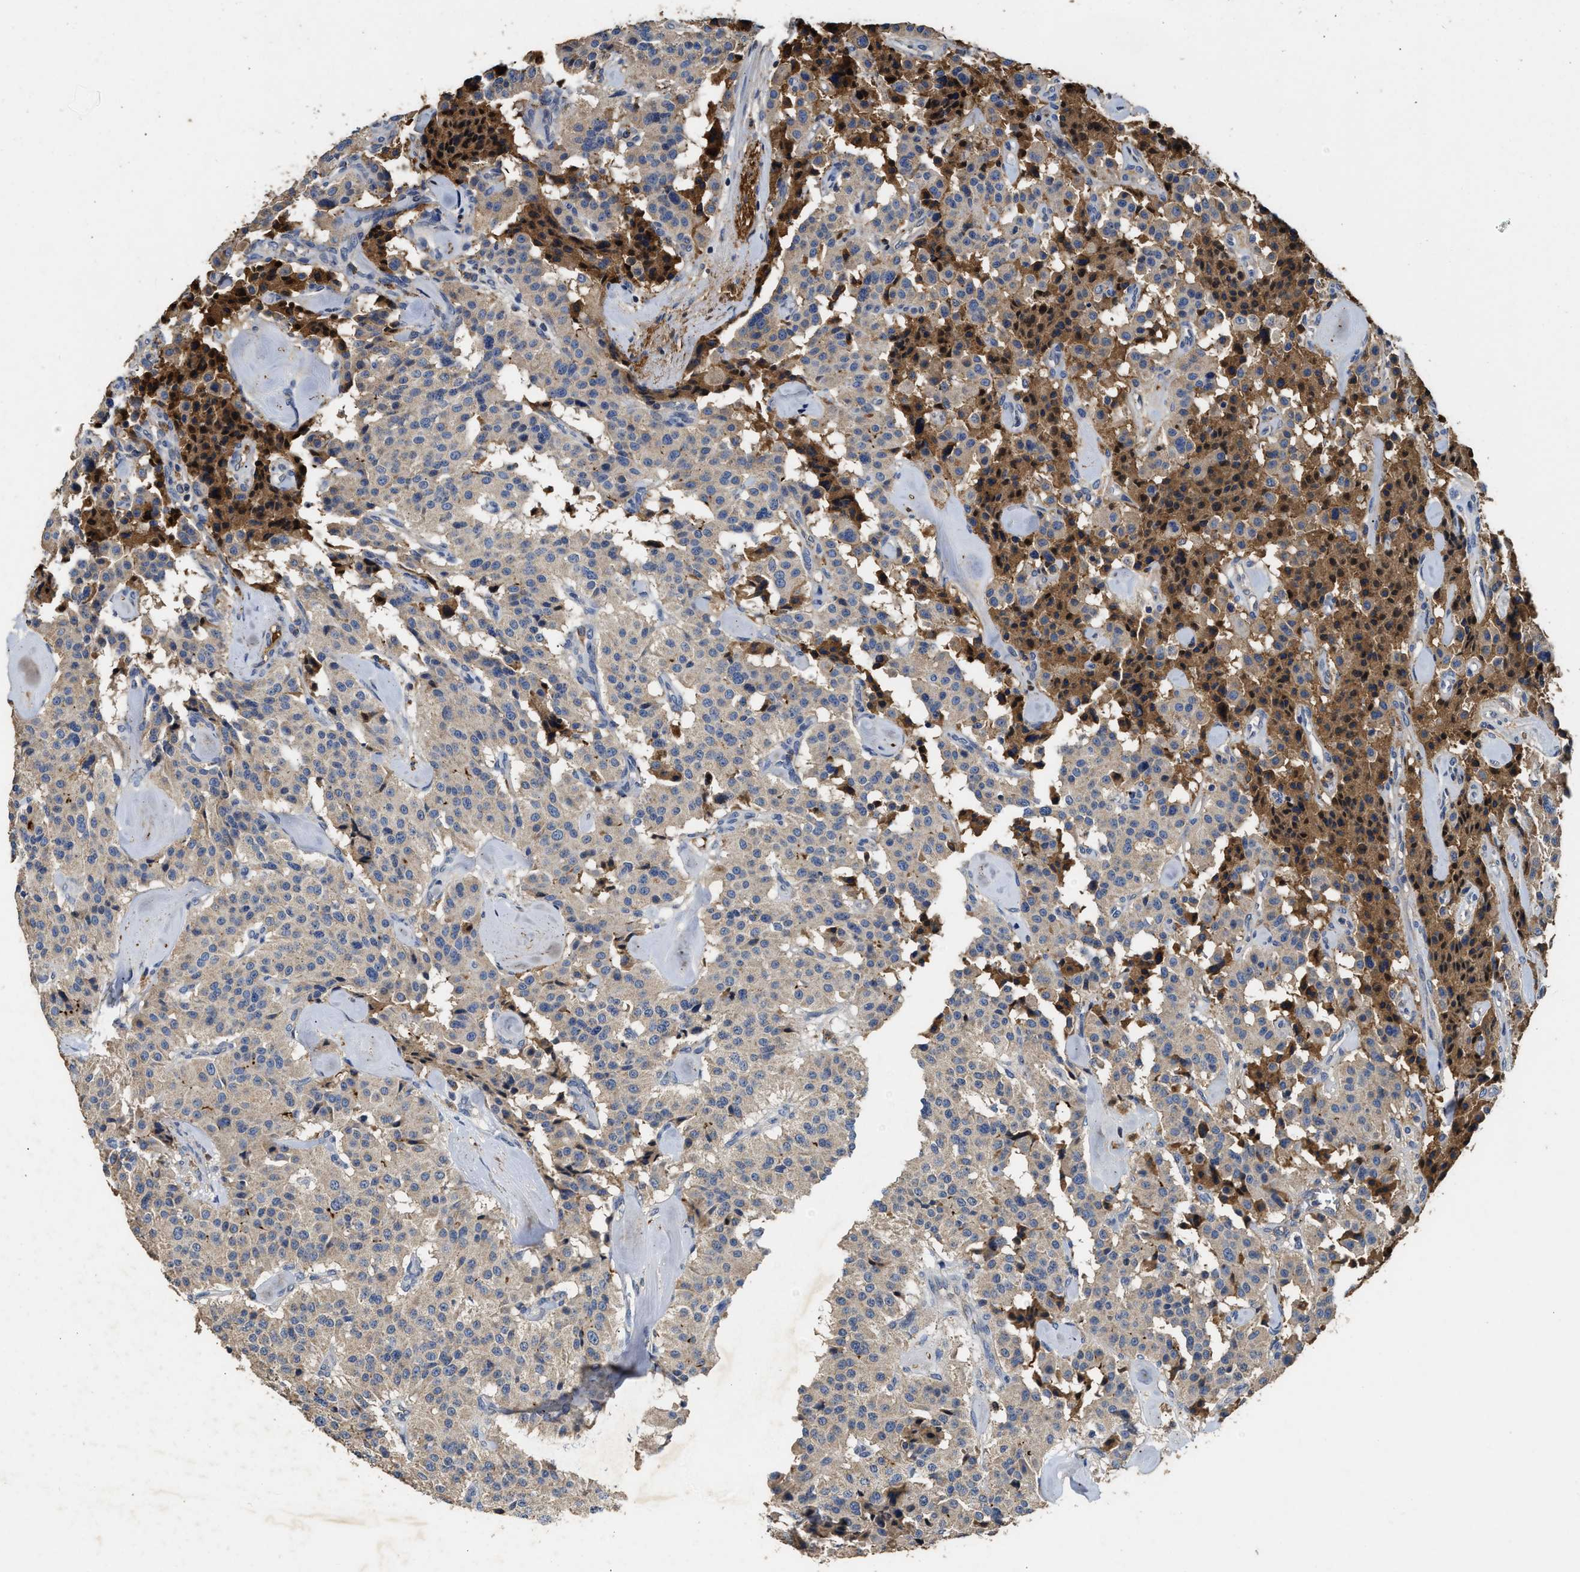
{"staining": {"intensity": "moderate", "quantity": "25%-75%", "location": "cytoplasmic/membranous"}, "tissue": "carcinoid", "cell_type": "Tumor cells", "image_type": "cancer", "snomed": [{"axis": "morphology", "description": "Carcinoid, malignant, NOS"}, {"axis": "topography", "description": "Lung"}], "caption": "A brown stain shows moderate cytoplasmic/membranous staining of a protein in carcinoid tumor cells. (DAB (3,3'-diaminobenzidine) IHC with brightfield microscopy, high magnification).", "gene": "C3", "patient": {"sex": "male", "age": 30}}